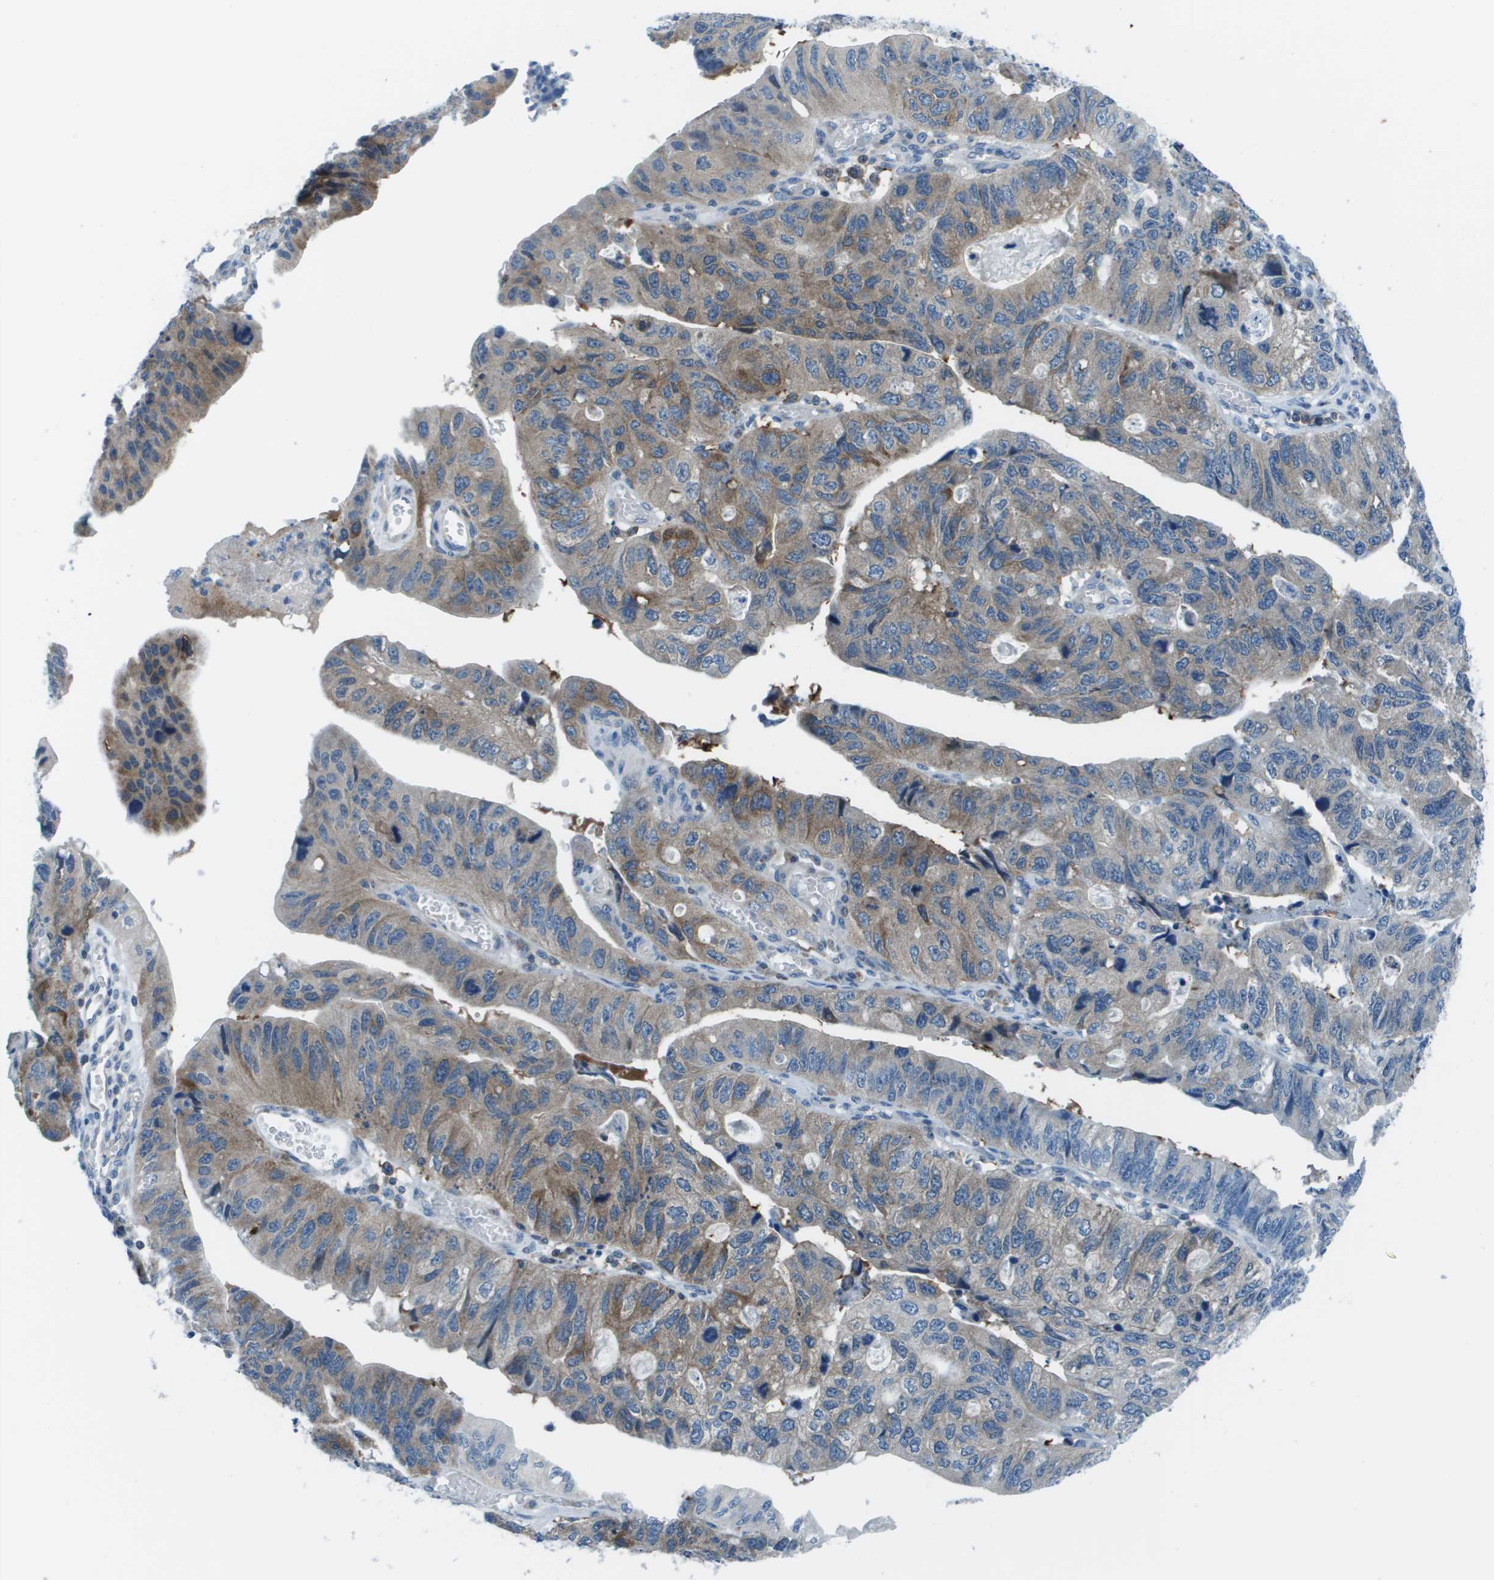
{"staining": {"intensity": "moderate", "quantity": "25%-75%", "location": "cytoplasmic/membranous"}, "tissue": "stomach cancer", "cell_type": "Tumor cells", "image_type": "cancer", "snomed": [{"axis": "morphology", "description": "Adenocarcinoma, NOS"}, {"axis": "topography", "description": "Stomach"}], "caption": "A brown stain labels moderate cytoplasmic/membranous expression of a protein in human stomach adenocarcinoma tumor cells. The staining is performed using DAB brown chromogen to label protein expression. The nuclei are counter-stained blue using hematoxylin.", "gene": "STIP1", "patient": {"sex": "male", "age": 59}}